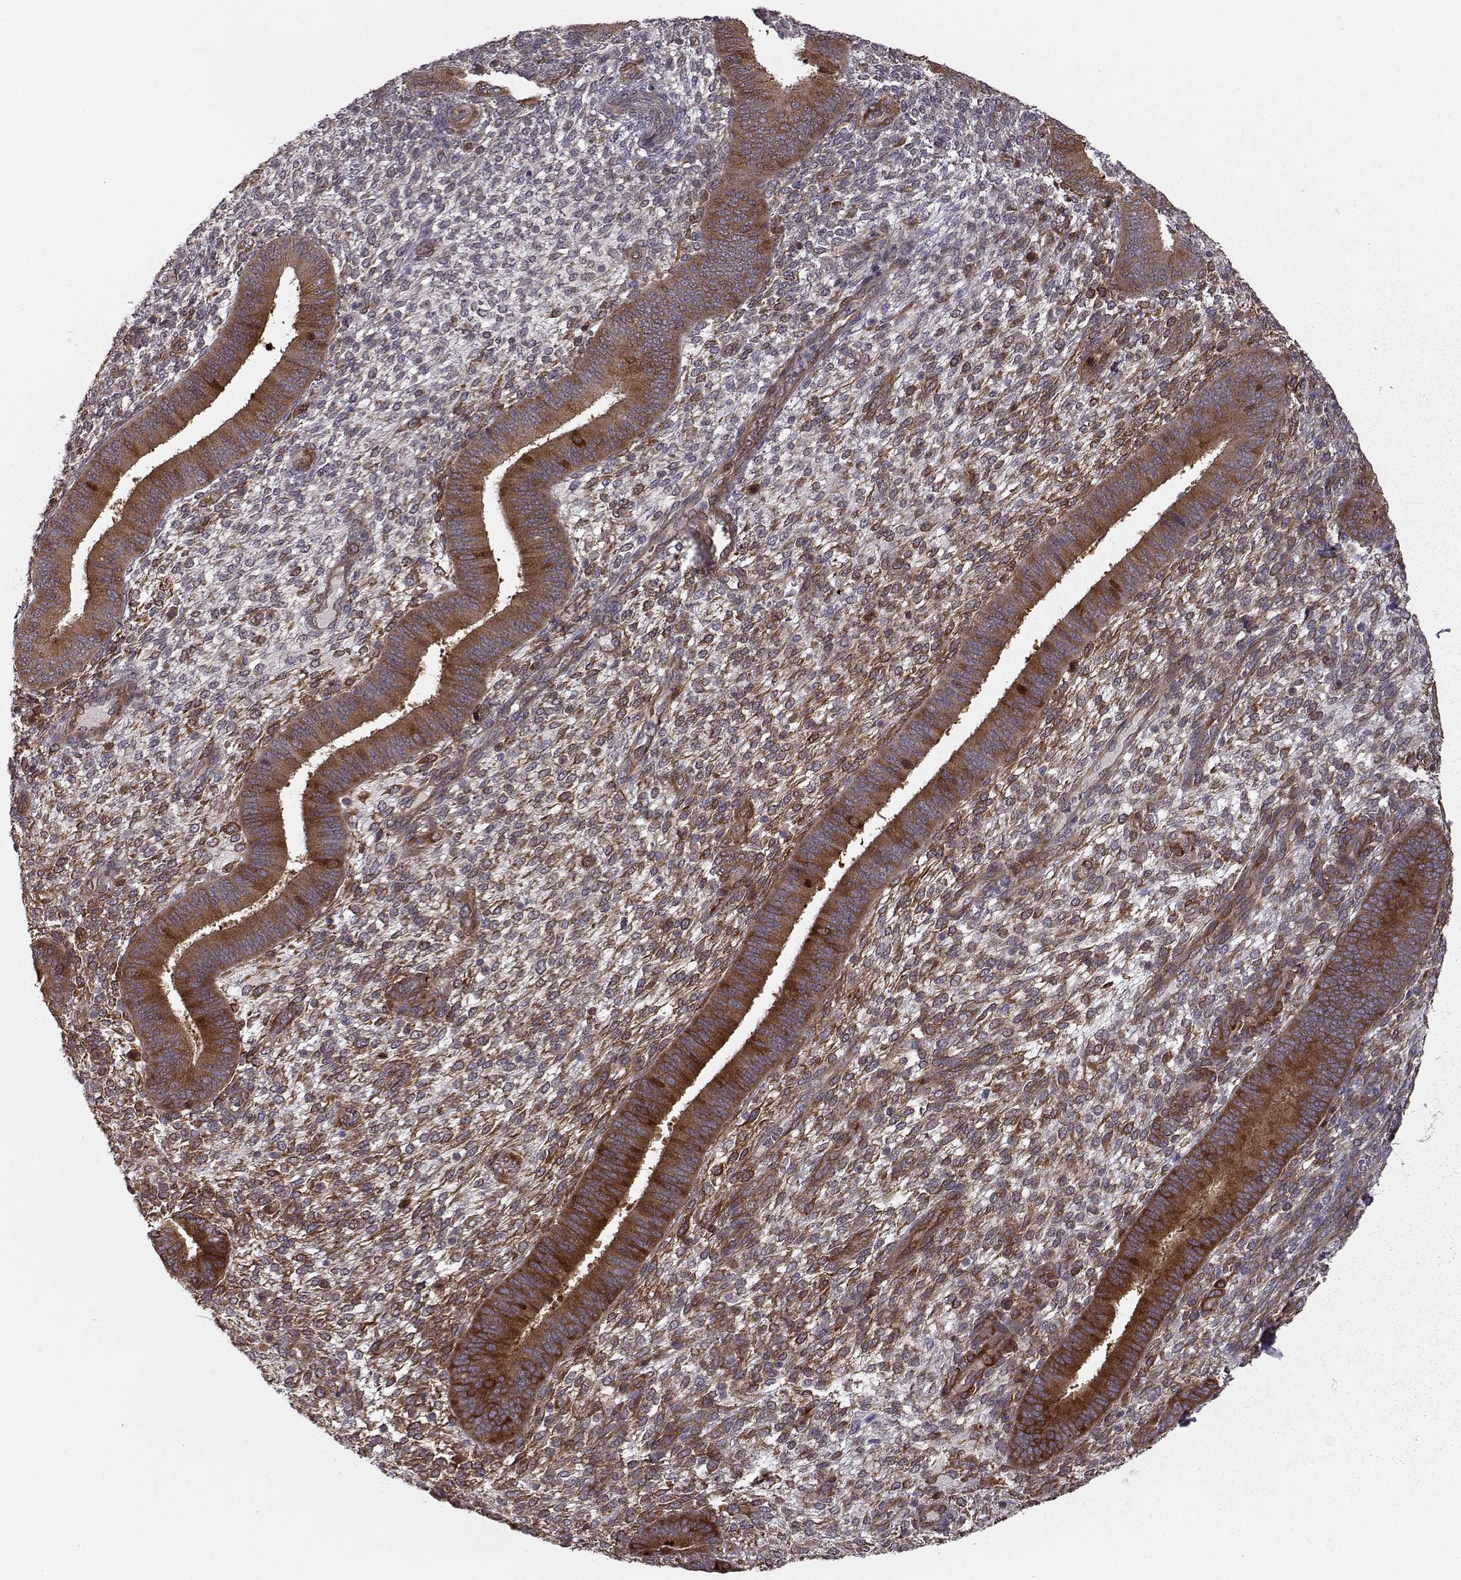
{"staining": {"intensity": "weak", "quantity": ">75%", "location": "cytoplasmic/membranous"}, "tissue": "endometrium", "cell_type": "Cells in endometrial stroma", "image_type": "normal", "snomed": [{"axis": "morphology", "description": "Normal tissue, NOS"}, {"axis": "topography", "description": "Endometrium"}], "caption": "This histopathology image shows immunohistochemistry staining of benign endometrium, with low weak cytoplasmic/membranous expression in approximately >75% of cells in endometrial stroma.", "gene": "RANBP1", "patient": {"sex": "female", "age": 39}}